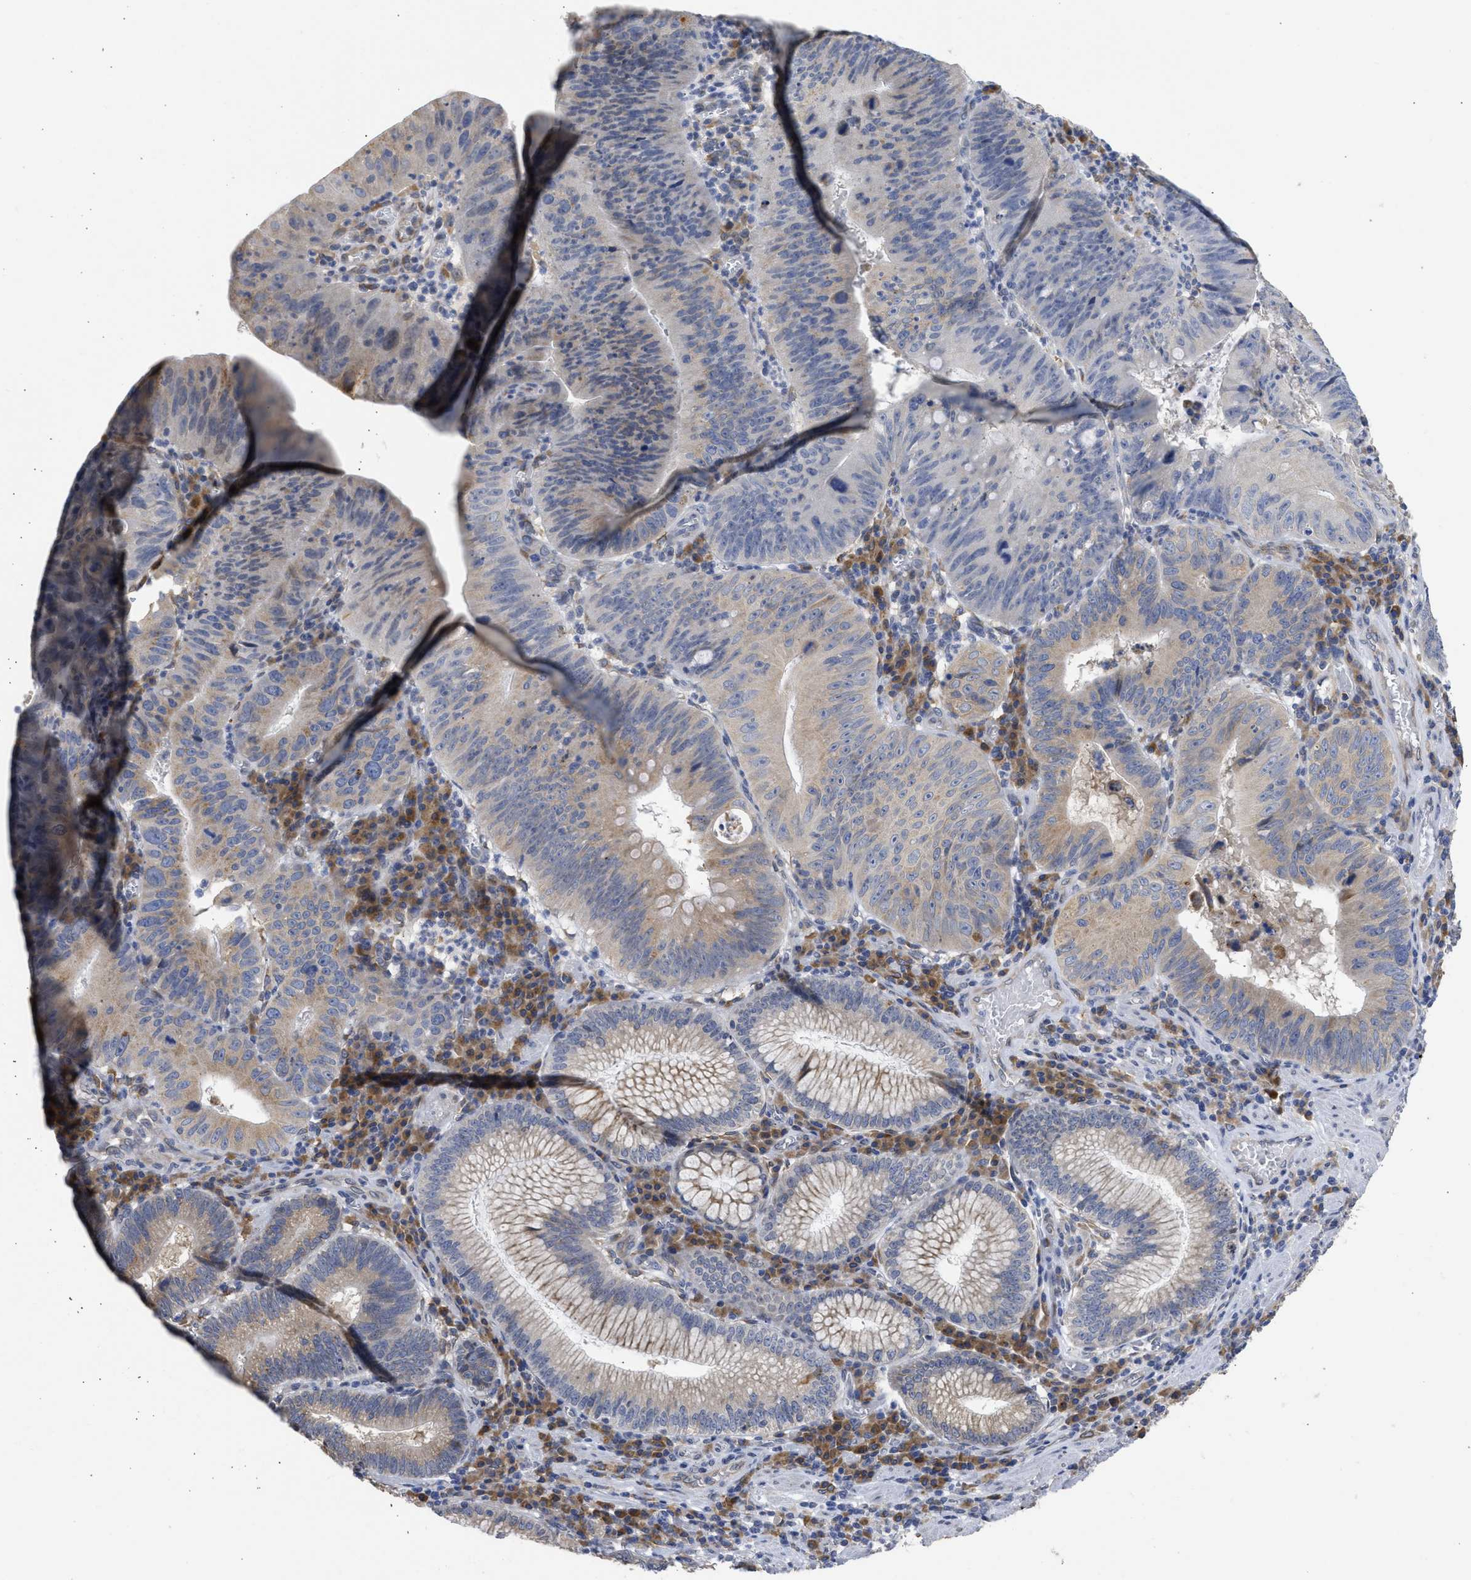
{"staining": {"intensity": "weak", "quantity": "<25%", "location": "cytoplasmic/membranous"}, "tissue": "stomach cancer", "cell_type": "Tumor cells", "image_type": "cancer", "snomed": [{"axis": "morphology", "description": "Adenocarcinoma, NOS"}, {"axis": "topography", "description": "Stomach"}], "caption": "Stomach adenocarcinoma stained for a protein using IHC exhibits no staining tumor cells.", "gene": "TMED1", "patient": {"sex": "male", "age": 59}}